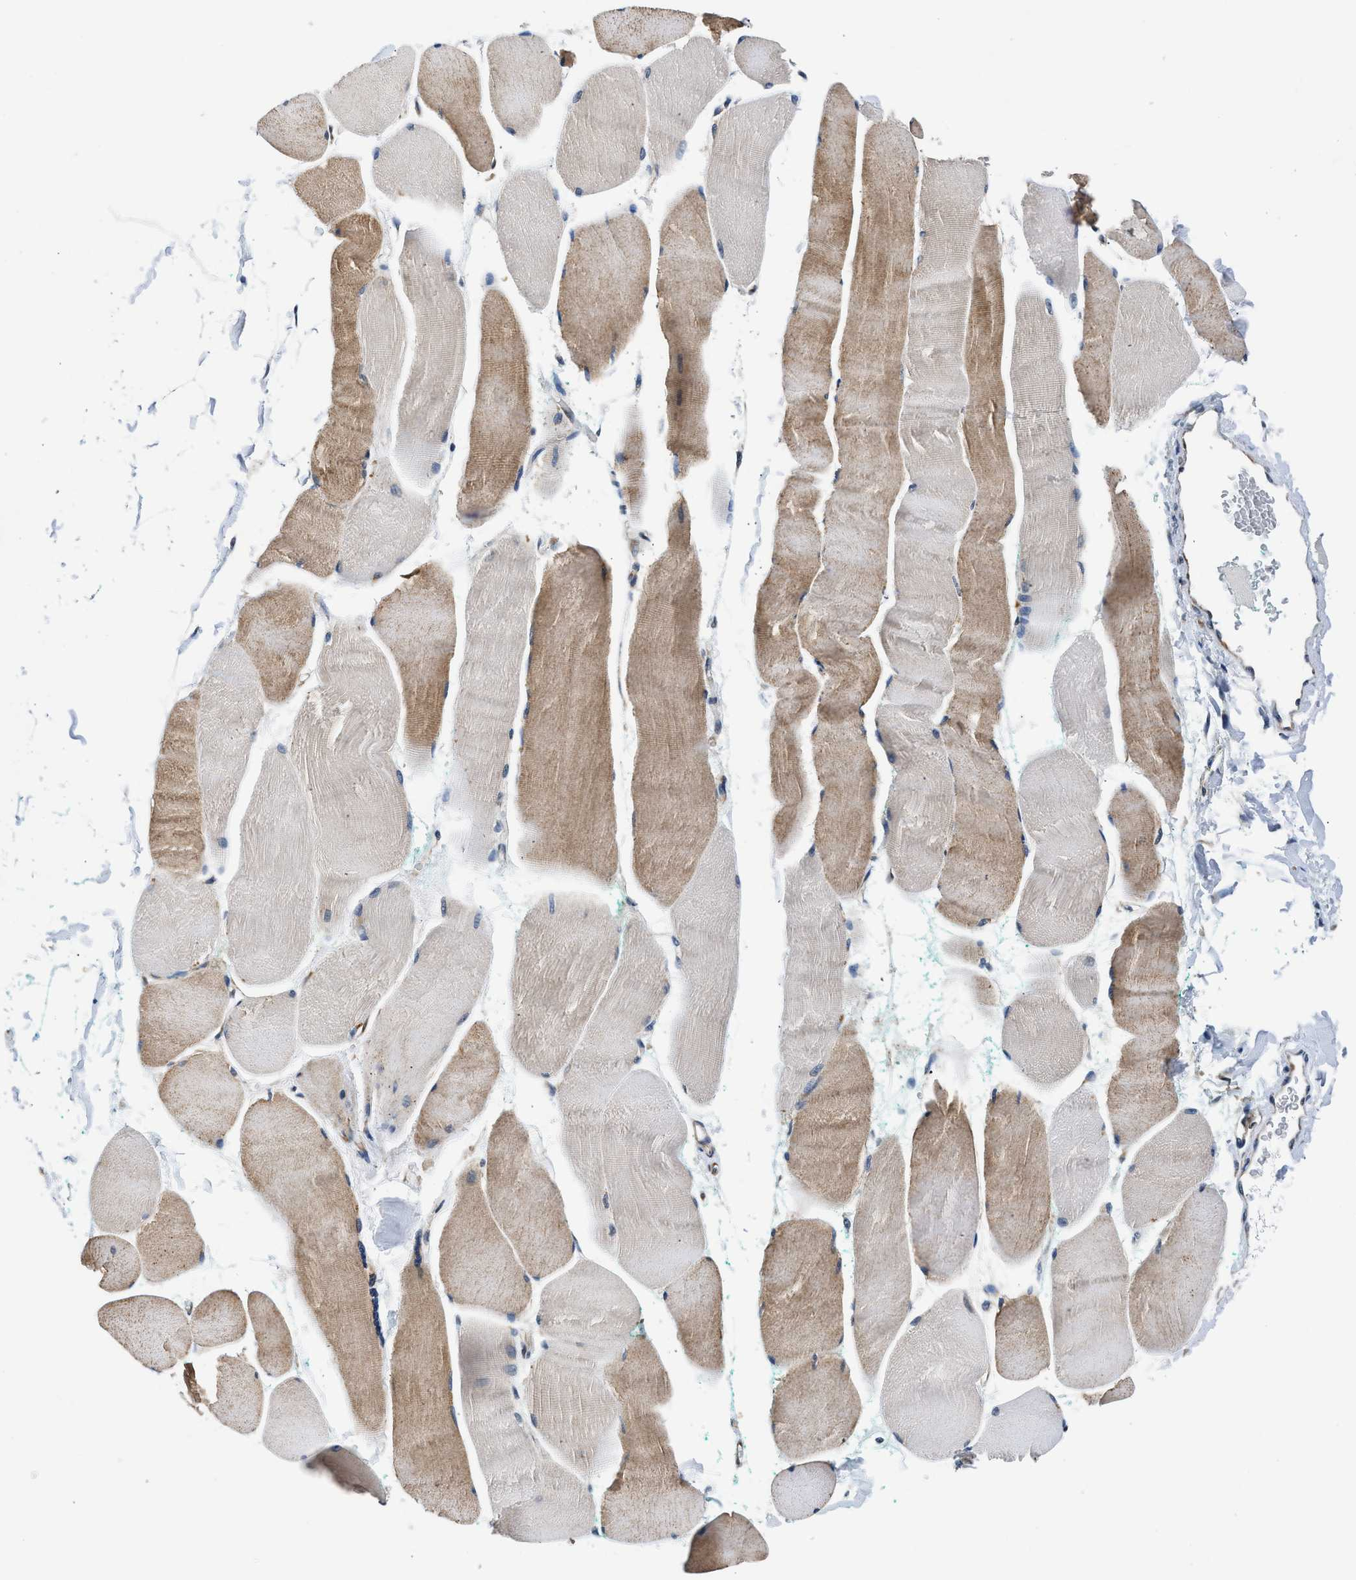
{"staining": {"intensity": "moderate", "quantity": "25%-75%", "location": "cytoplasmic/membranous"}, "tissue": "skeletal muscle", "cell_type": "Myocytes", "image_type": "normal", "snomed": [{"axis": "morphology", "description": "Normal tissue, NOS"}, {"axis": "morphology", "description": "Squamous cell carcinoma, NOS"}, {"axis": "topography", "description": "Skeletal muscle"}], "caption": "This micrograph exhibits benign skeletal muscle stained with IHC to label a protein in brown. The cytoplasmic/membranous of myocytes show moderate positivity for the protein. Nuclei are counter-stained blue.", "gene": "PA2G4", "patient": {"sex": "male", "age": 51}}